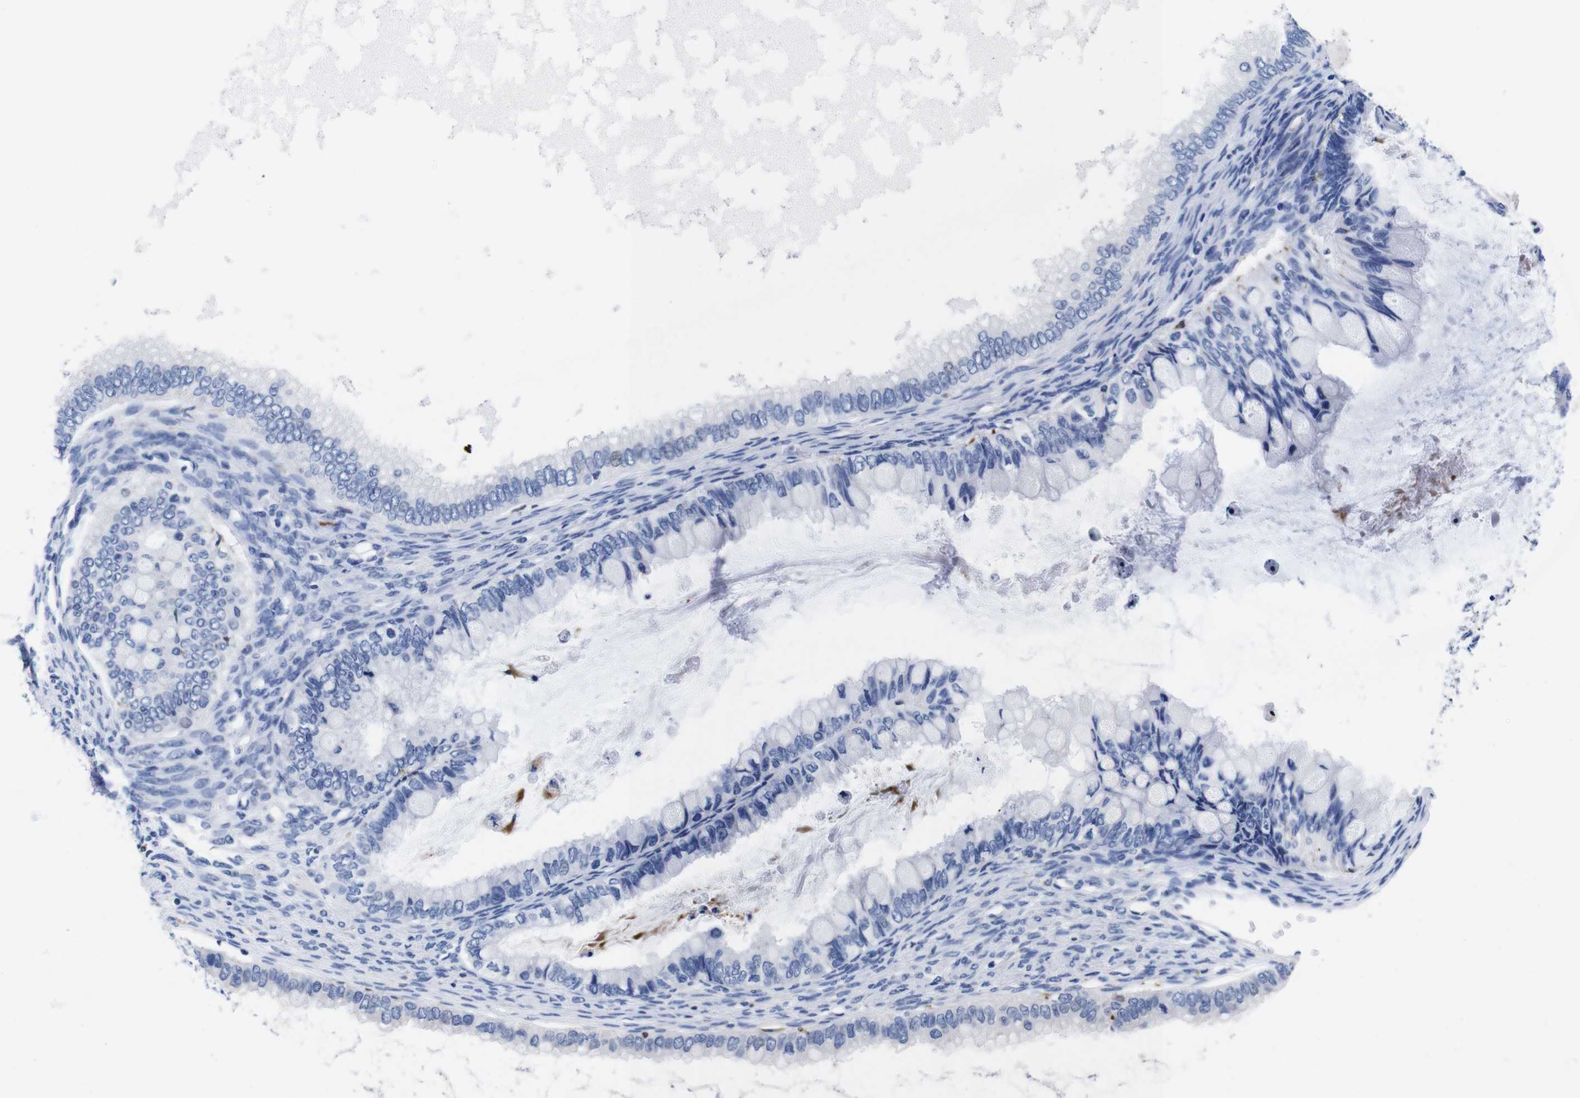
{"staining": {"intensity": "negative", "quantity": "none", "location": "none"}, "tissue": "ovarian cancer", "cell_type": "Tumor cells", "image_type": "cancer", "snomed": [{"axis": "morphology", "description": "Cystadenocarcinoma, mucinous, NOS"}, {"axis": "topography", "description": "Ovary"}], "caption": "There is no significant staining in tumor cells of ovarian cancer.", "gene": "HLA-DMB", "patient": {"sex": "female", "age": 80}}